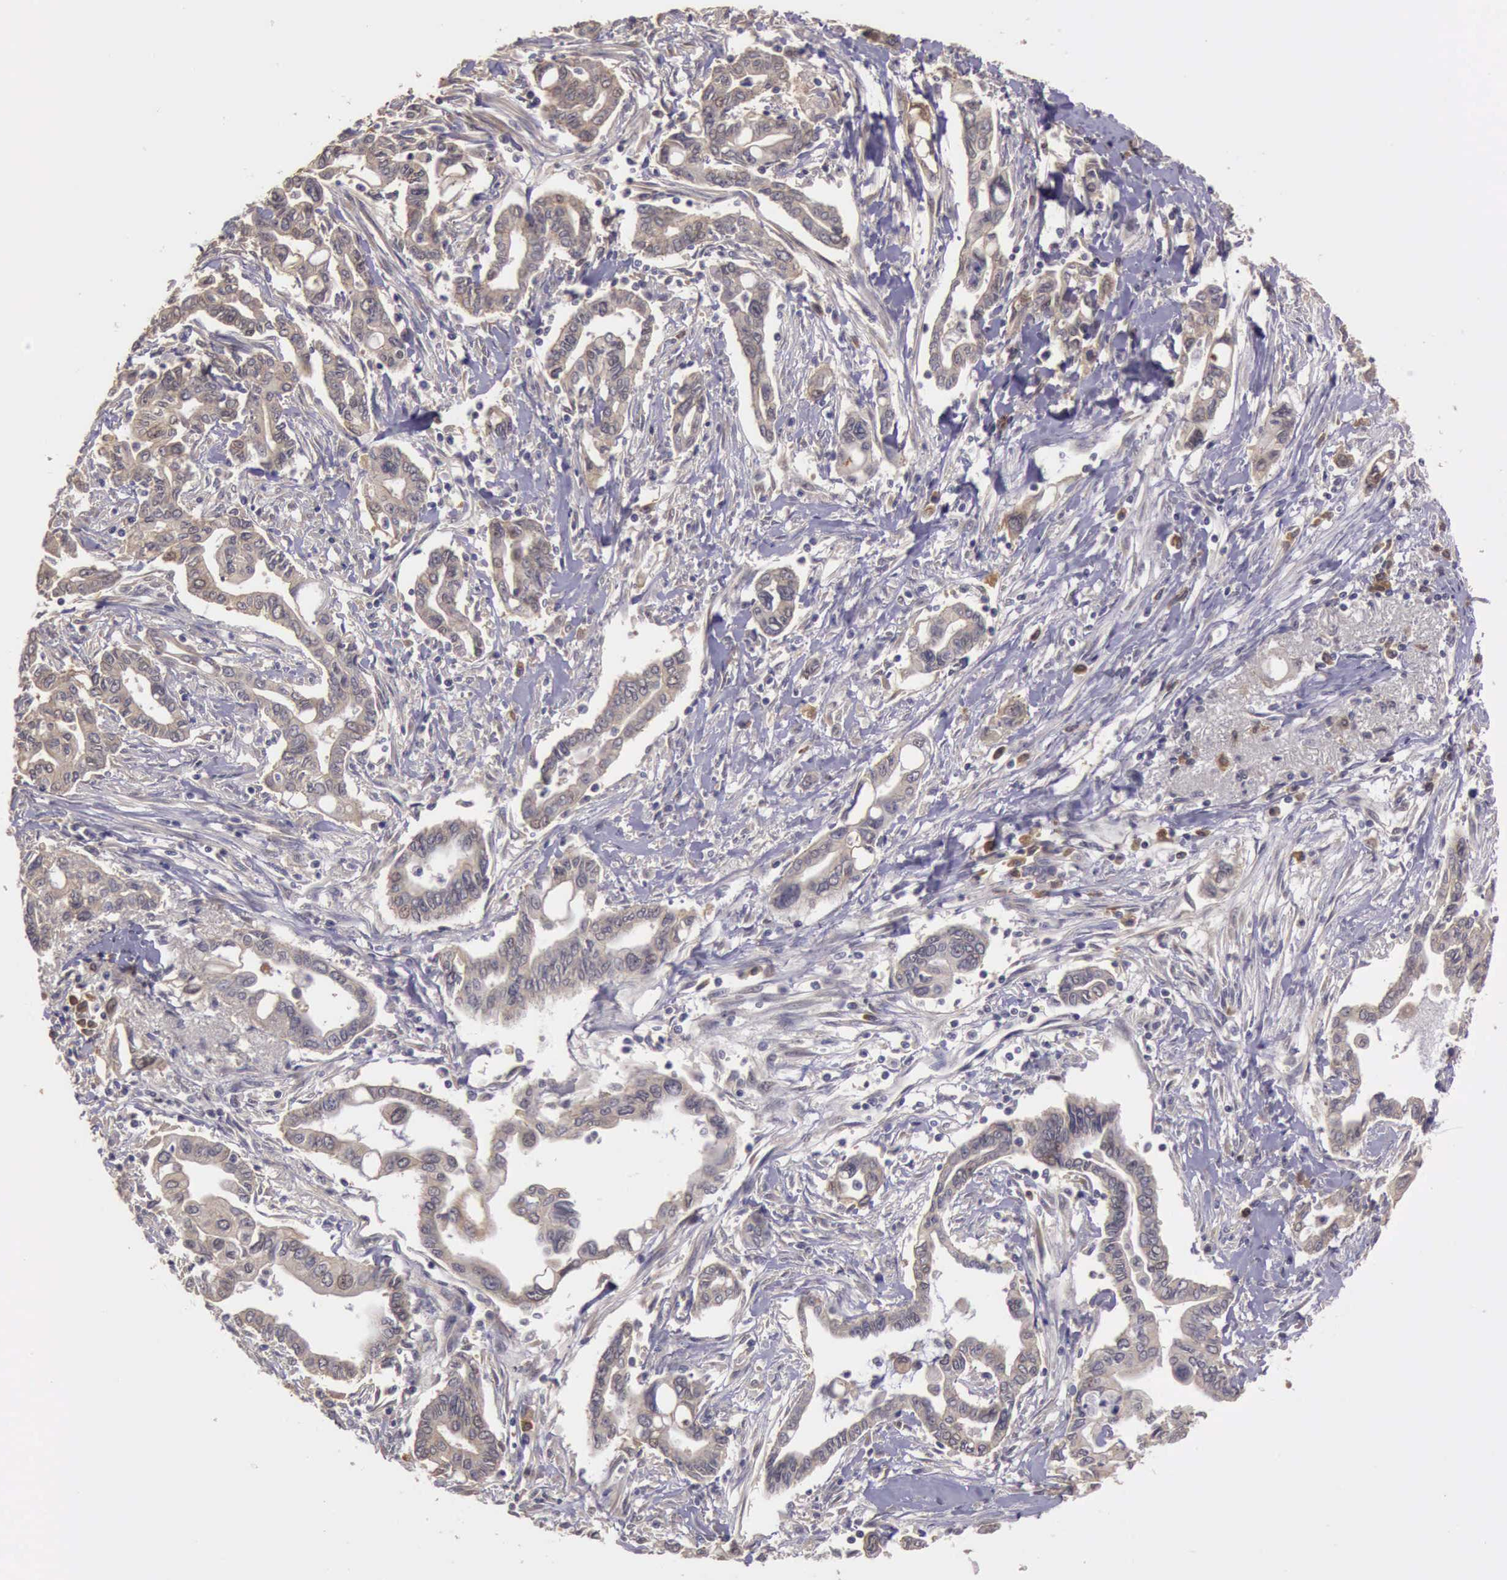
{"staining": {"intensity": "weak", "quantity": ">75%", "location": "cytoplasmic/membranous"}, "tissue": "pancreatic cancer", "cell_type": "Tumor cells", "image_type": "cancer", "snomed": [{"axis": "morphology", "description": "Adenocarcinoma, NOS"}, {"axis": "topography", "description": "Pancreas"}], "caption": "Adenocarcinoma (pancreatic) stained for a protein (brown) shows weak cytoplasmic/membranous positive expression in about >75% of tumor cells.", "gene": "EIF5", "patient": {"sex": "female", "age": 57}}